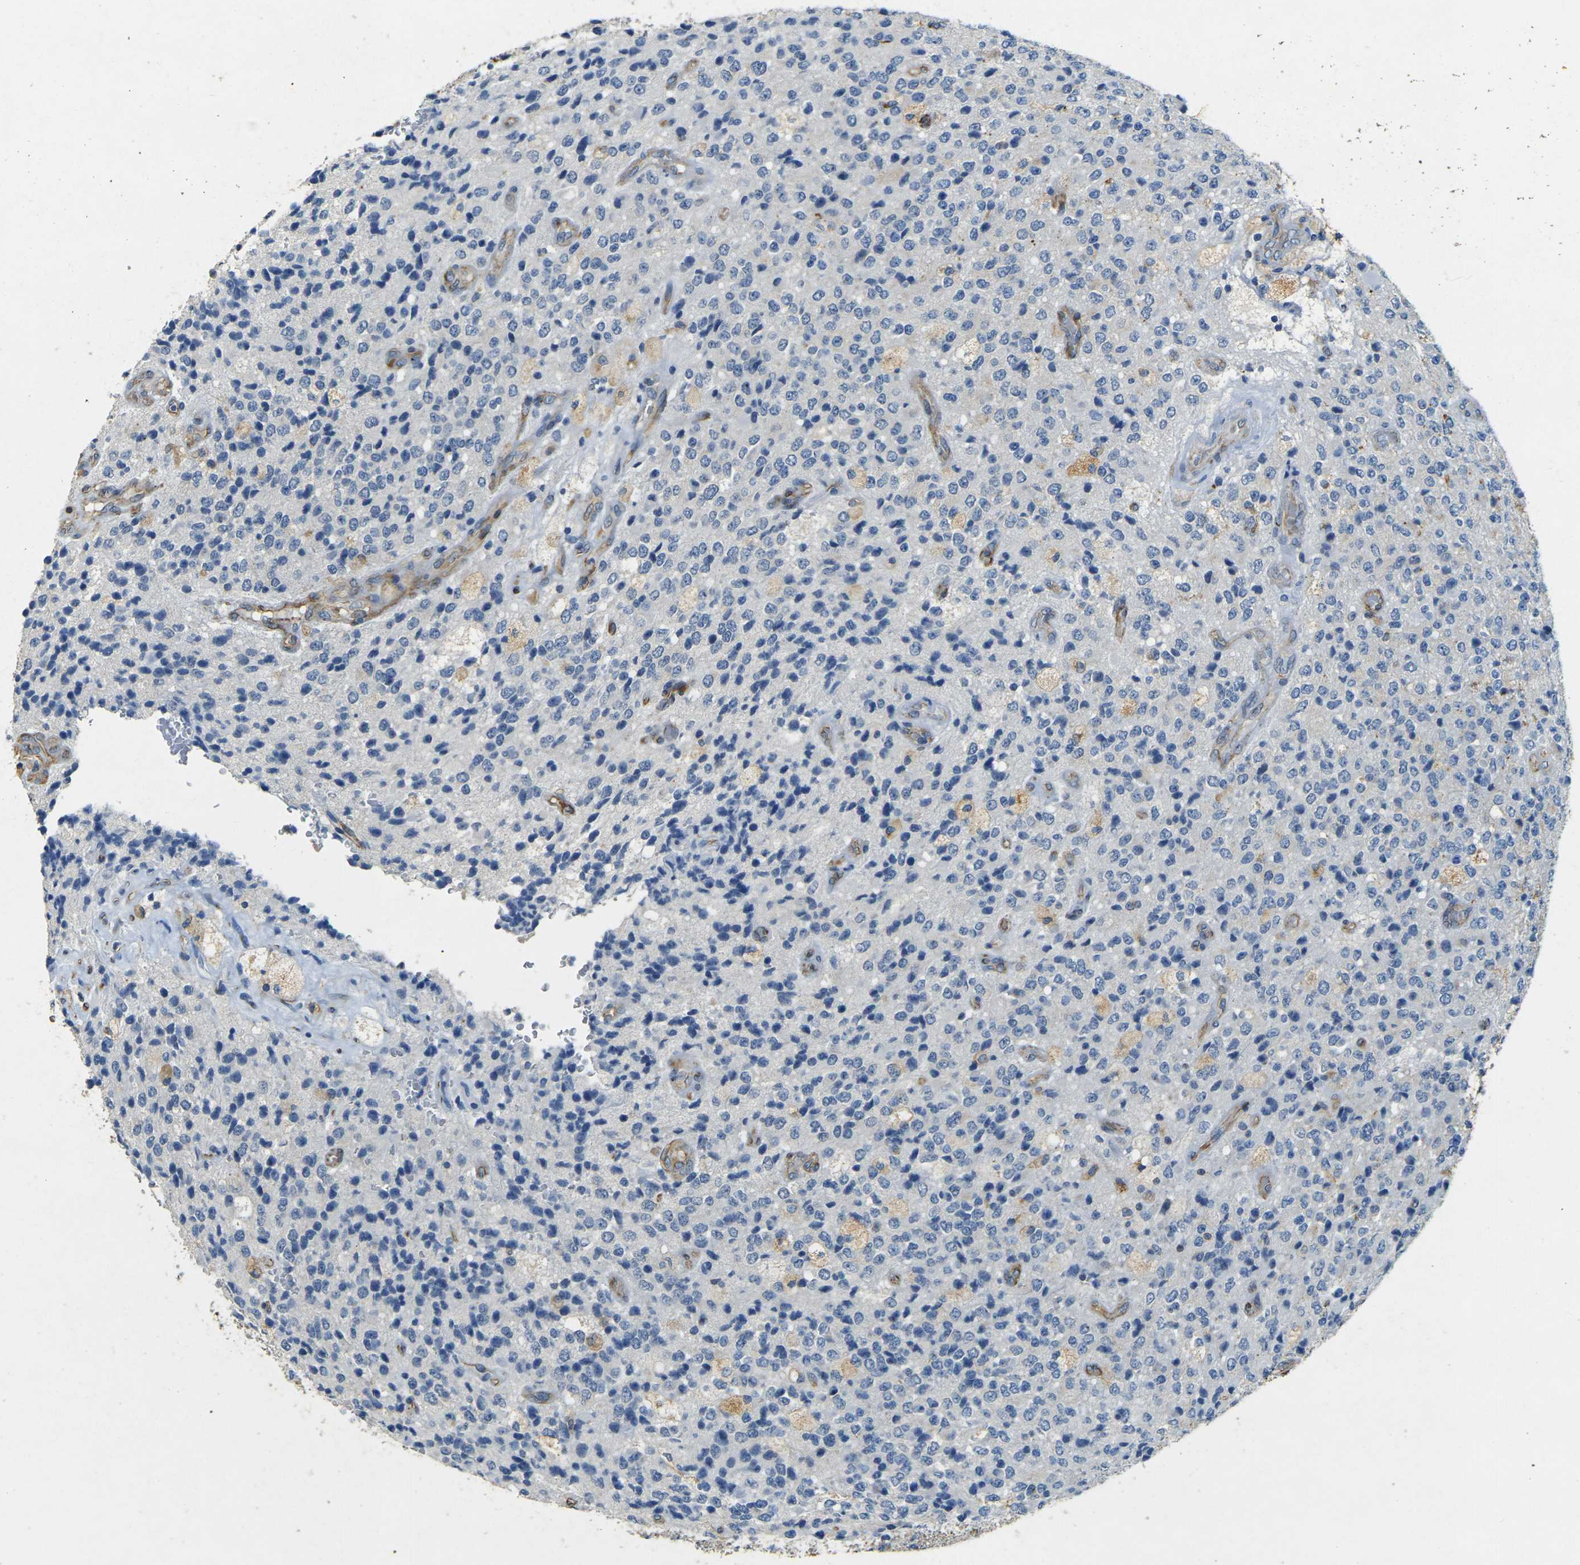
{"staining": {"intensity": "negative", "quantity": "none", "location": "none"}, "tissue": "glioma", "cell_type": "Tumor cells", "image_type": "cancer", "snomed": [{"axis": "morphology", "description": "Glioma, malignant, High grade"}, {"axis": "topography", "description": "pancreas cauda"}], "caption": "Immunohistochemistry of human high-grade glioma (malignant) shows no expression in tumor cells. (DAB (3,3'-diaminobenzidine) immunohistochemistry (IHC) with hematoxylin counter stain).", "gene": "SORT1", "patient": {"sex": "male", "age": 60}}